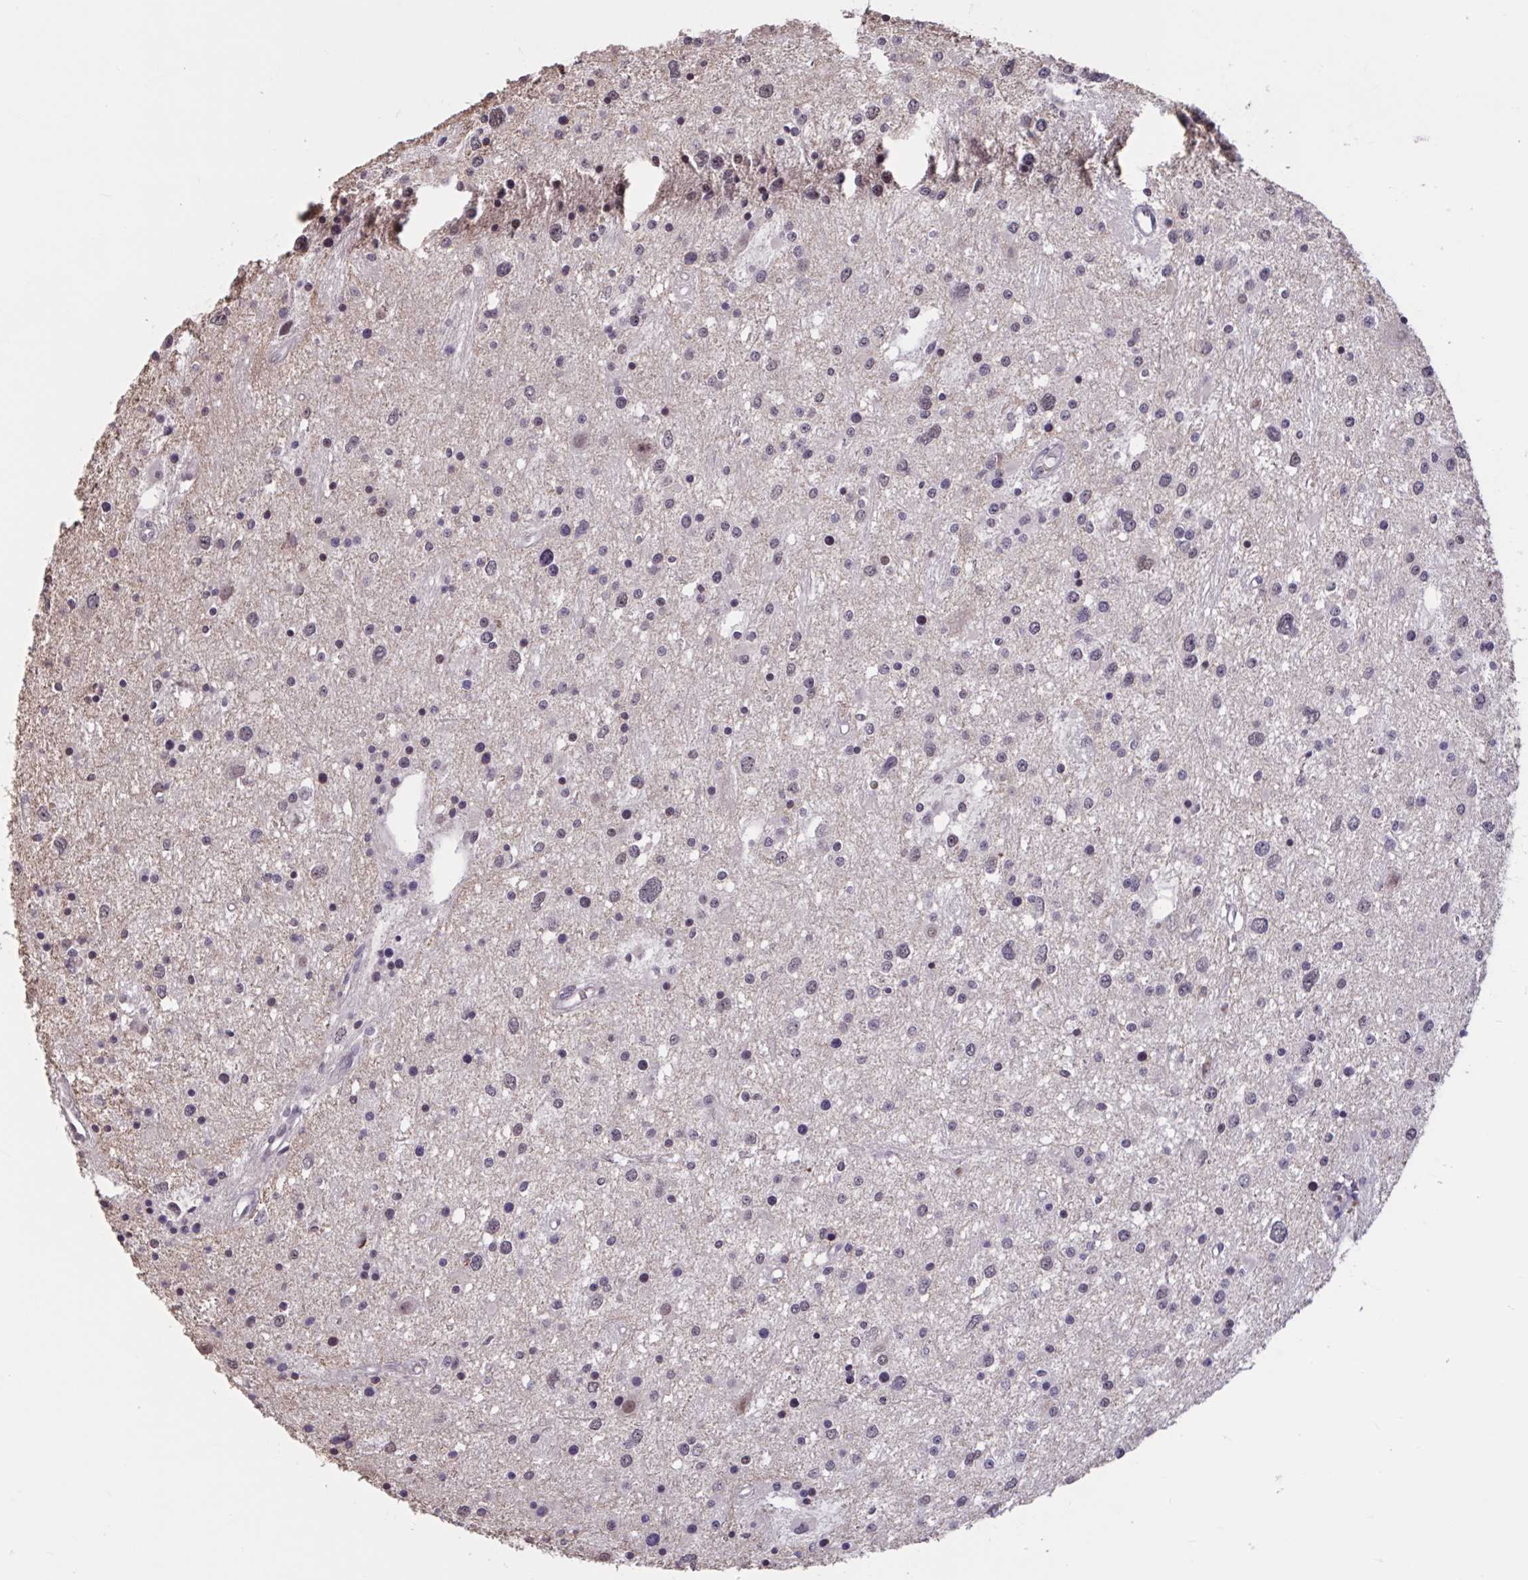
{"staining": {"intensity": "negative", "quantity": "none", "location": "none"}, "tissue": "glioma", "cell_type": "Tumor cells", "image_type": "cancer", "snomed": [{"axis": "morphology", "description": "Glioma, malignant, High grade"}, {"axis": "topography", "description": "Brain"}], "caption": "Immunohistochemical staining of glioma exhibits no significant positivity in tumor cells.", "gene": "ZNF414", "patient": {"sex": "male", "age": 54}}